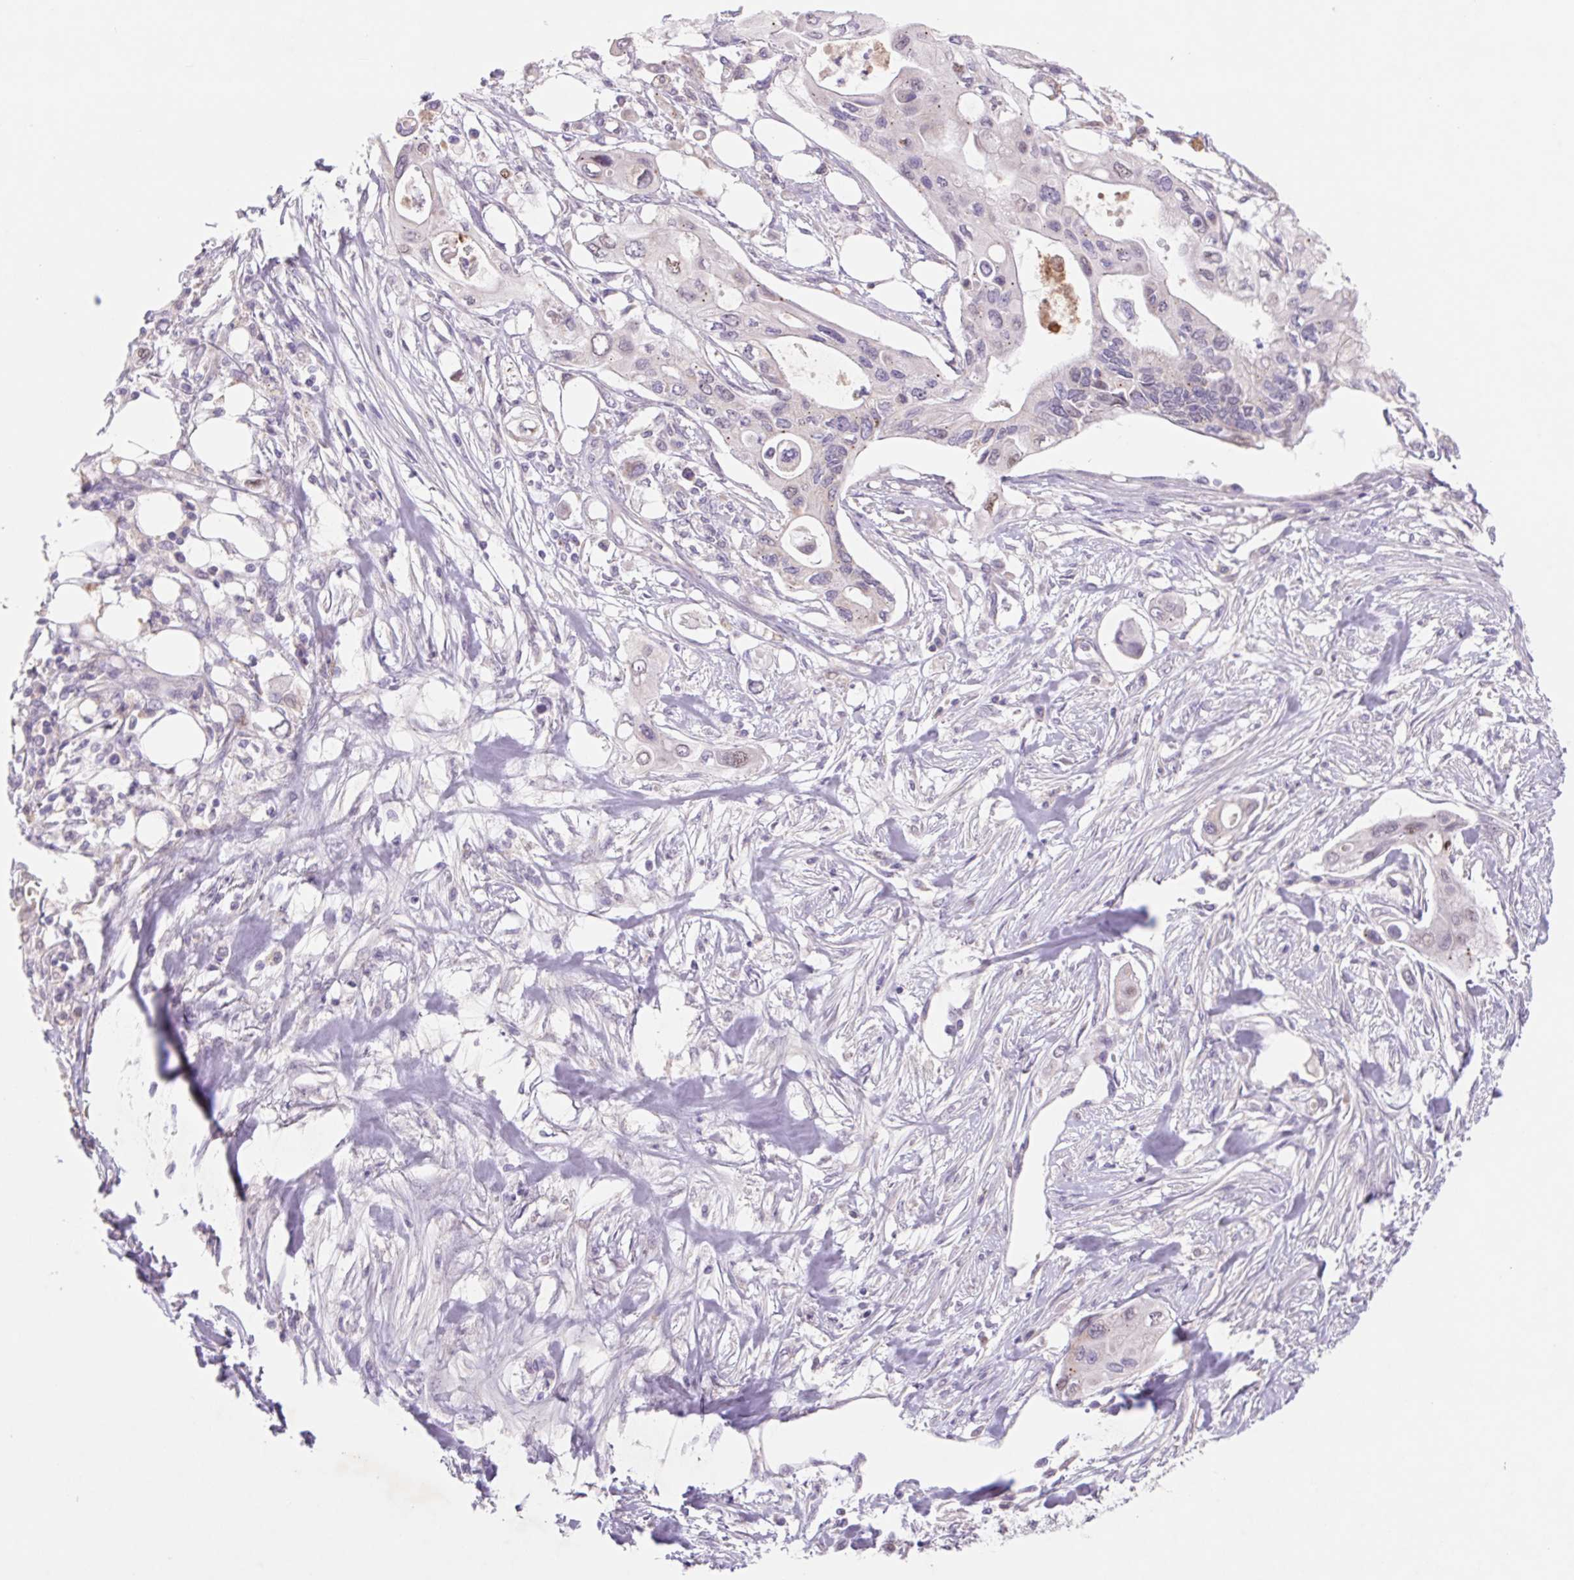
{"staining": {"intensity": "moderate", "quantity": "<25%", "location": "nuclear"}, "tissue": "pancreatic cancer", "cell_type": "Tumor cells", "image_type": "cancer", "snomed": [{"axis": "morphology", "description": "Adenocarcinoma, NOS"}, {"axis": "topography", "description": "Pancreas"}], "caption": "Immunohistochemical staining of adenocarcinoma (pancreatic) demonstrates low levels of moderate nuclear staining in about <25% of tumor cells. (DAB IHC with brightfield microscopy, high magnification).", "gene": "DPPA5", "patient": {"sex": "female", "age": 63}}